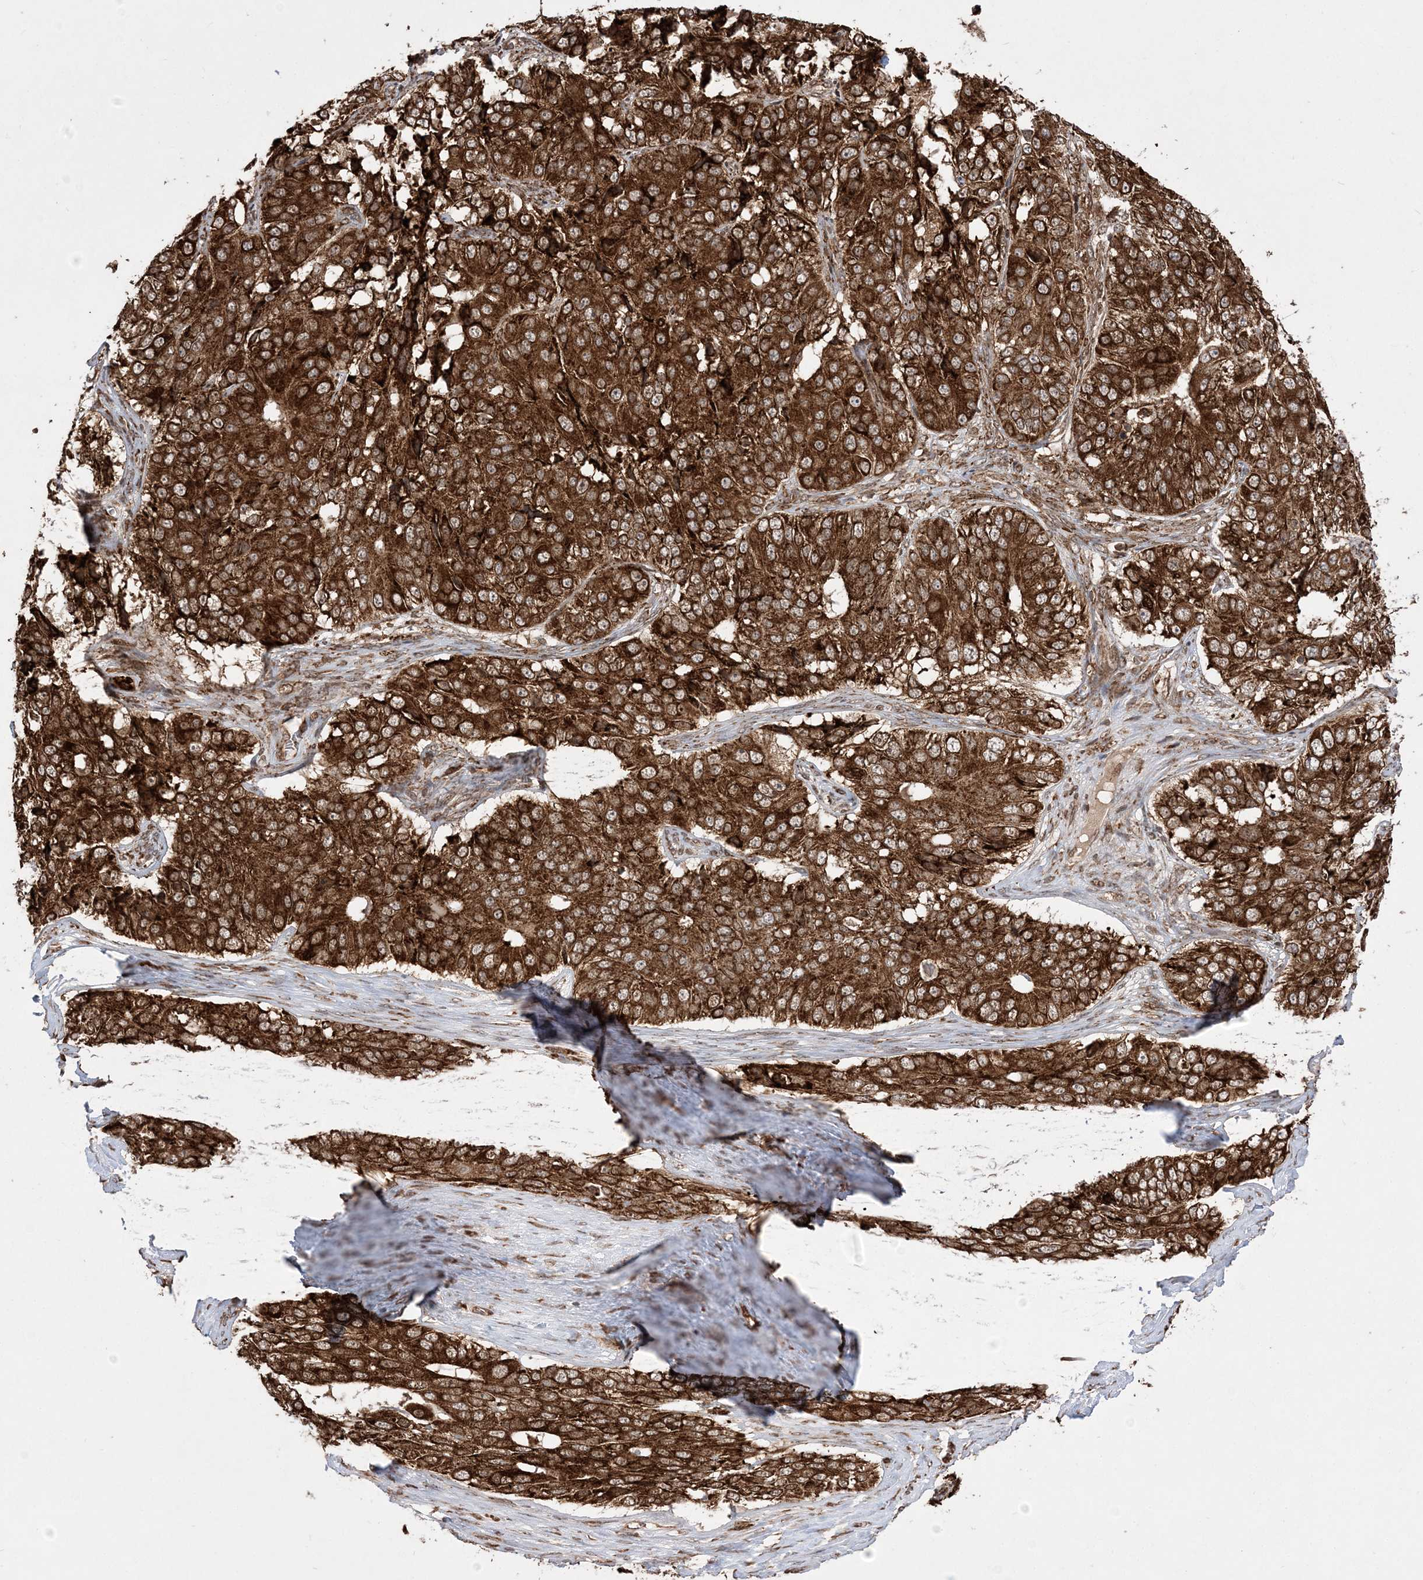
{"staining": {"intensity": "strong", "quantity": ">75%", "location": "cytoplasmic/membranous,nuclear"}, "tissue": "ovarian cancer", "cell_type": "Tumor cells", "image_type": "cancer", "snomed": [{"axis": "morphology", "description": "Carcinoma, endometroid"}, {"axis": "topography", "description": "Ovary"}], "caption": "This is a histology image of immunohistochemistry (IHC) staining of ovarian cancer, which shows strong expression in the cytoplasmic/membranous and nuclear of tumor cells.", "gene": "EPC2", "patient": {"sex": "female", "age": 51}}